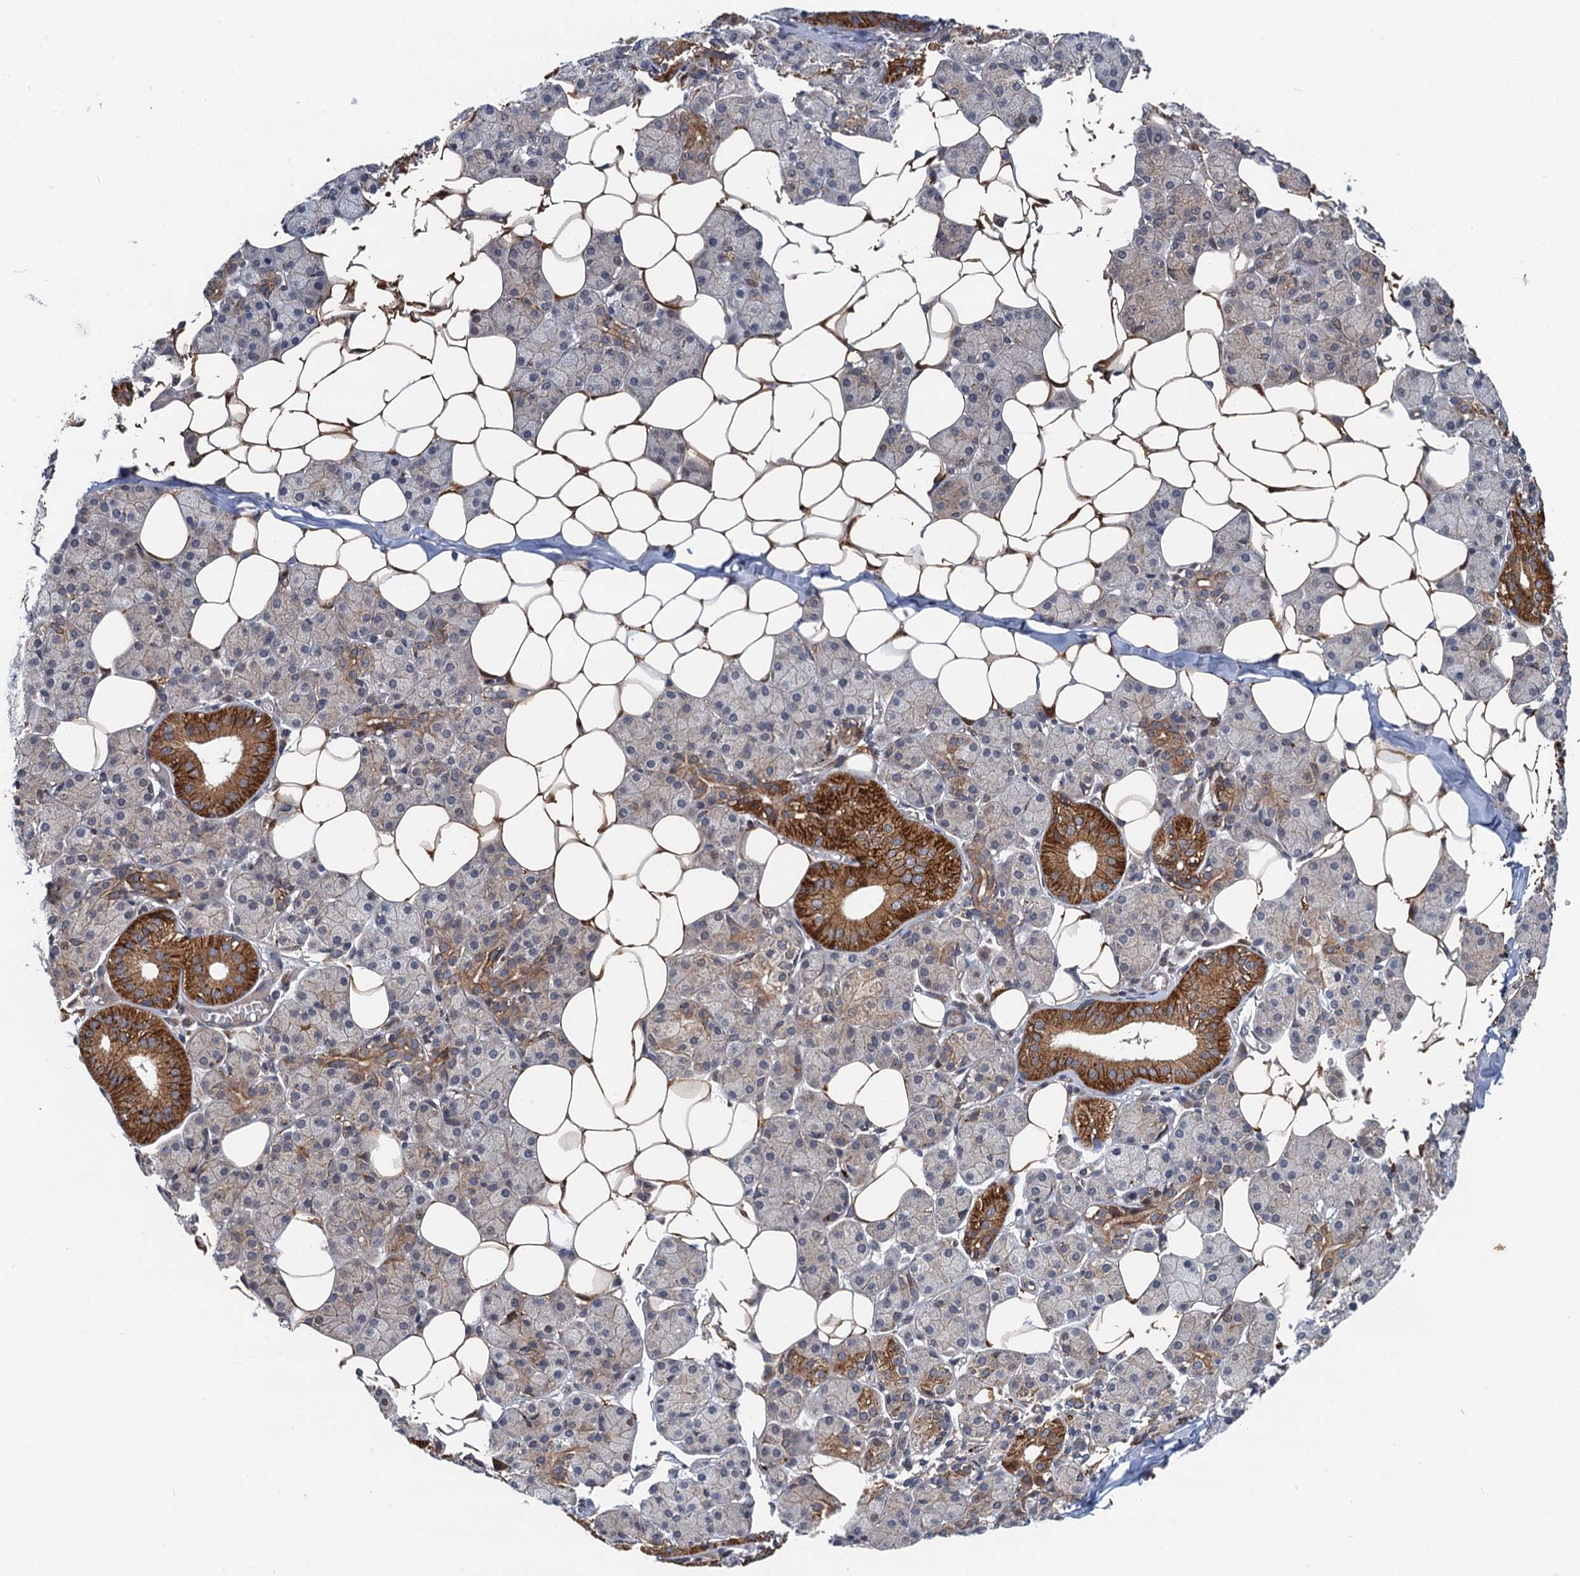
{"staining": {"intensity": "strong", "quantity": "<25%", "location": "cytoplasmic/membranous"}, "tissue": "salivary gland", "cell_type": "Glandular cells", "image_type": "normal", "snomed": [{"axis": "morphology", "description": "Normal tissue, NOS"}, {"axis": "topography", "description": "Salivary gland"}], "caption": "The micrograph displays a brown stain indicating the presence of a protein in the cytoplasmic/membranous of glandular cells in salivary gland. Nuclei are stained in blue.", "gene": "NLRP10", "patient": {"sex": "female", "age": 33}}